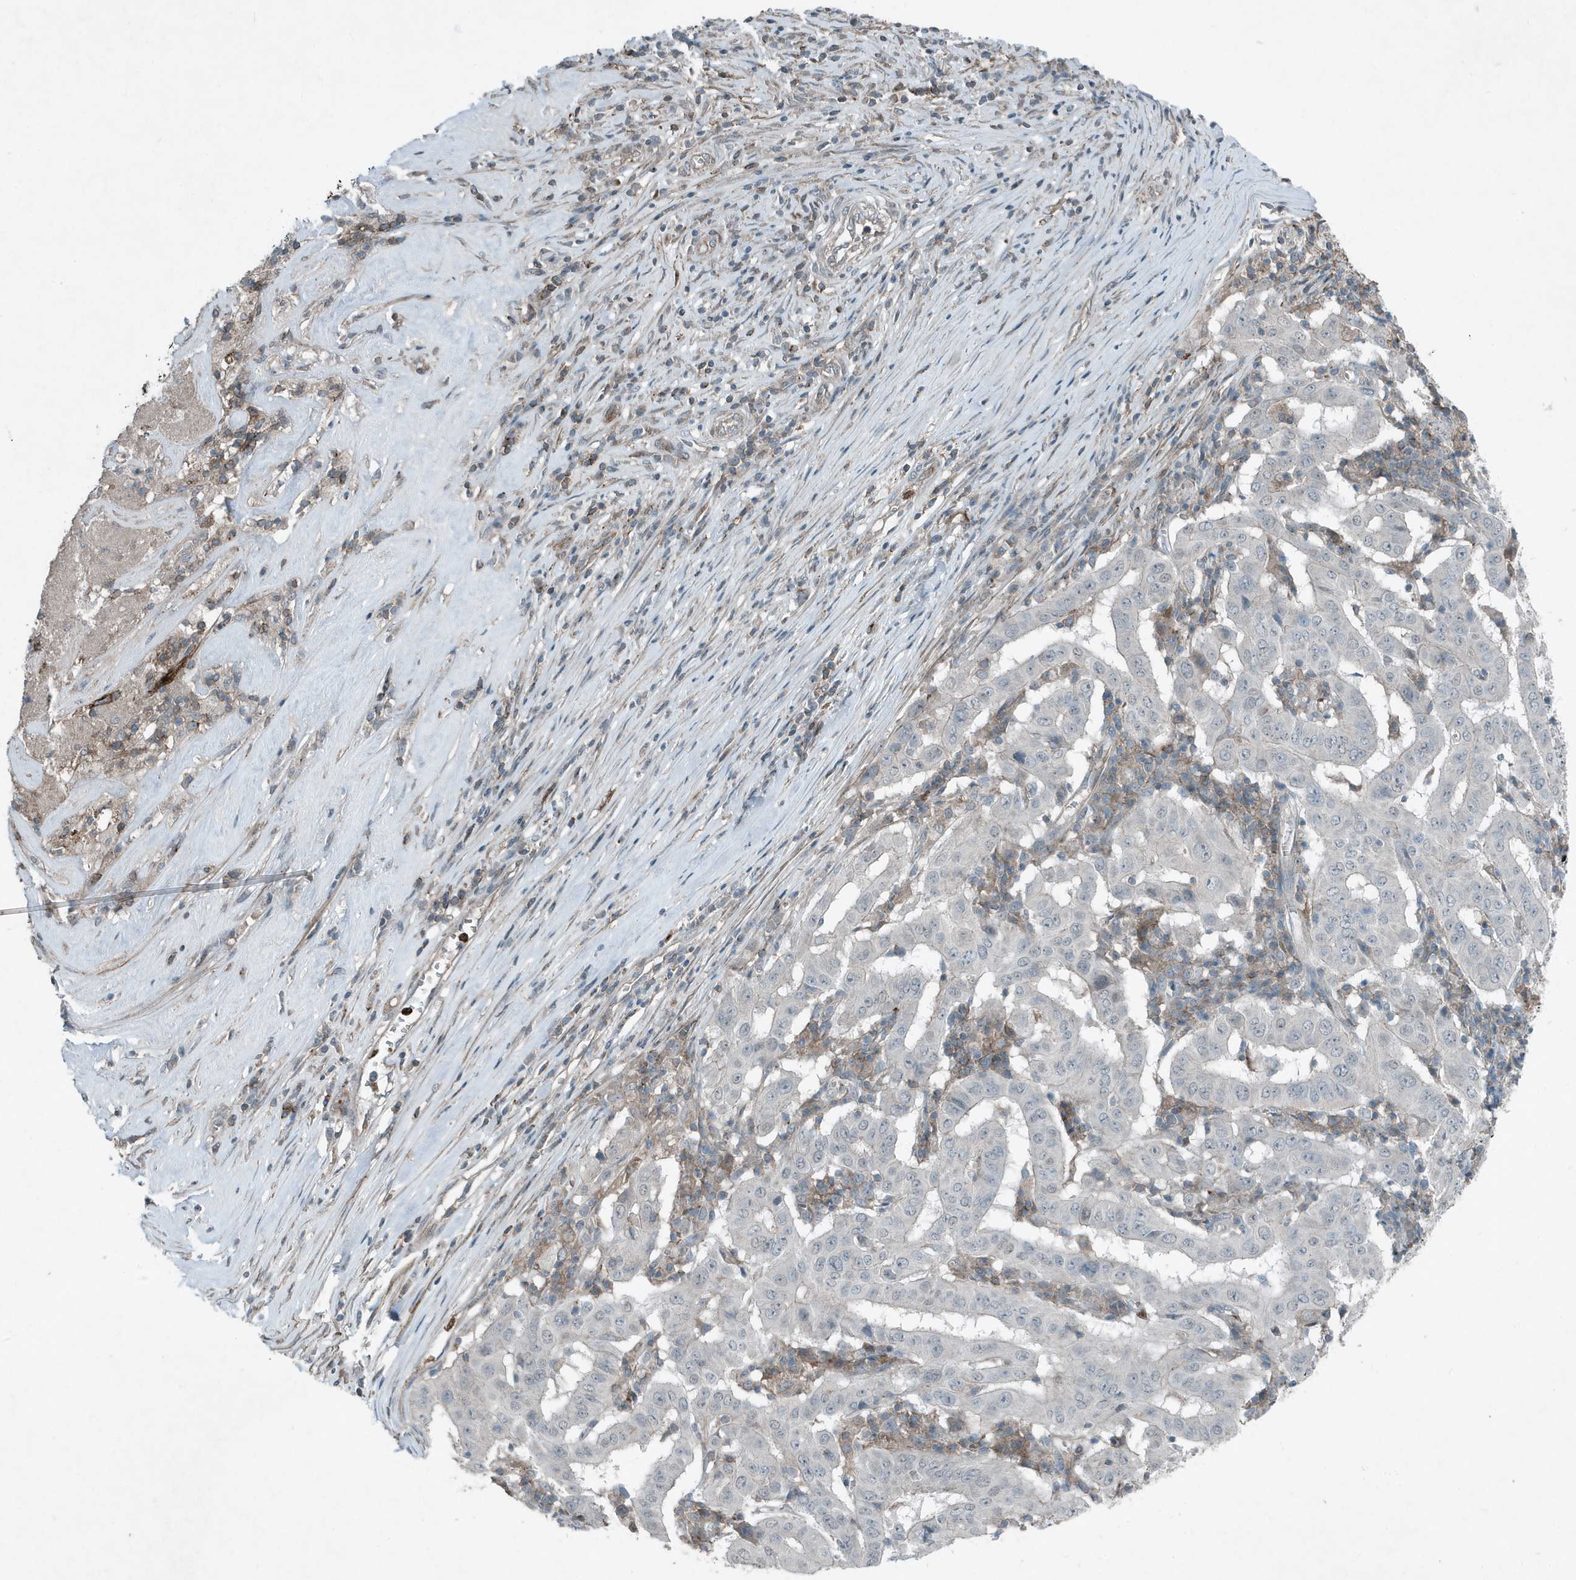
{"staining": {"intensity": "negative", "quantity": "none", "location": "none"}, "tissue": "pancreatic cancer", "cell_type": "Tumor cells", "image_type": "cancer", "snomed": [{"axis": "morphology", "description": "Adenocarcinoma, NOS"}, {"axis": "topography", "description": "Pancreas"}], "caption": "Immunohistochemistry histopathology image of neoplastic tissue: human adenocarcinoma (pancreatic) stained with DAB (3,3'-diaminobenzidine) displays no significant protein positivity in tumor cells. The staining was performed using DAB (3,3'-diaminobenzidine) to visualize the protein expression in brown, while the nuclei were stained in blue with hematoxylin (Magnification: 20x).", "gene": "DAPP1", "patient": {"sex": "male", "age": 63}}